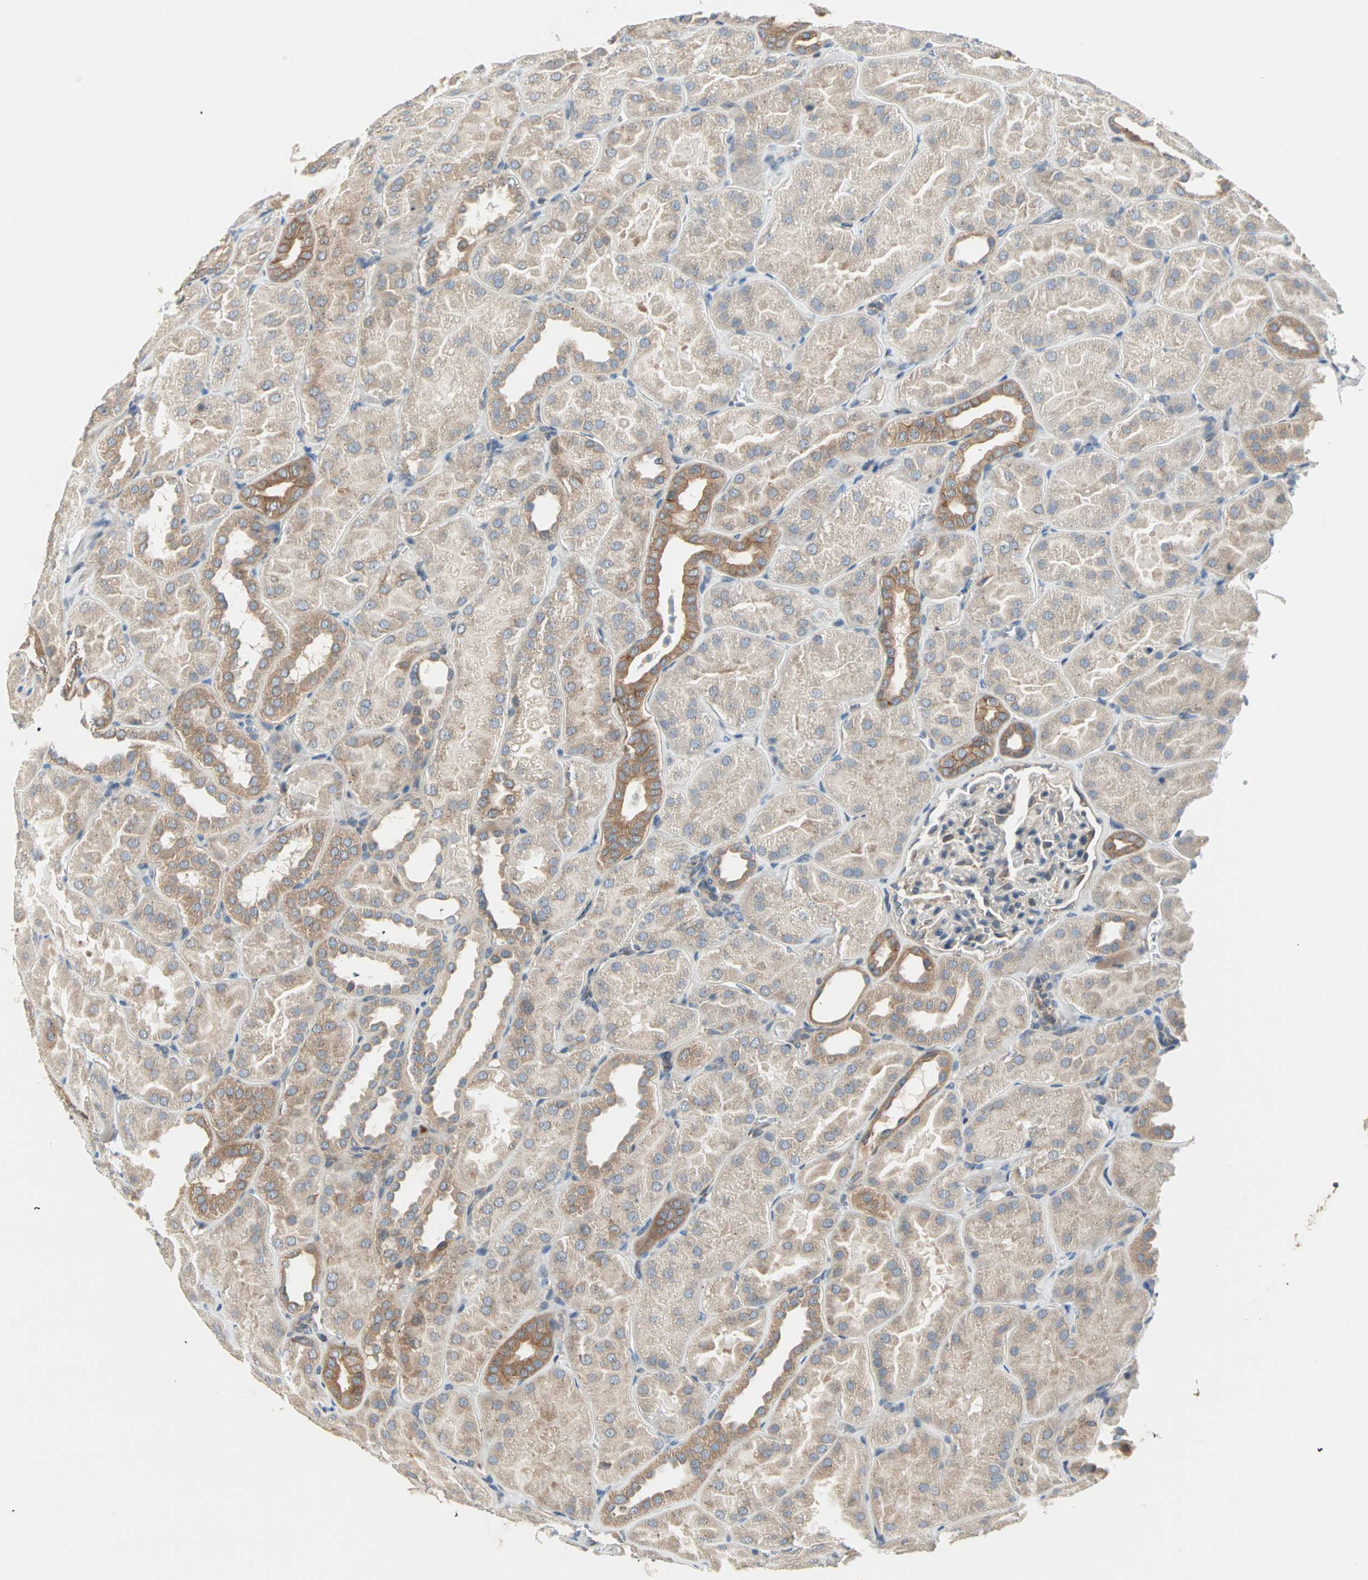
{"staining": {"intensity": "weak", "quantity": "<25%", "location": "cytoplasmic/membranous"}, "tissue": "kidney", "cell_type": "Cells in glomeruli", "image_type": "normal", "snomed": [{"axis": "morphology", "description": "Normal tissue, NOS"}, {"axis": "topography", "description": "Kidney"}], "caption": "Kidney was stained to show a protein in brown. There is no significant positivity in cells in glomeruli. (Brightfield microscopy of DAB (3,3'-diaminobenzidine) immunohistochemistry at high magnification).", "gene": "SAR1A", "patient": {"sex": "male", "age": 28}}